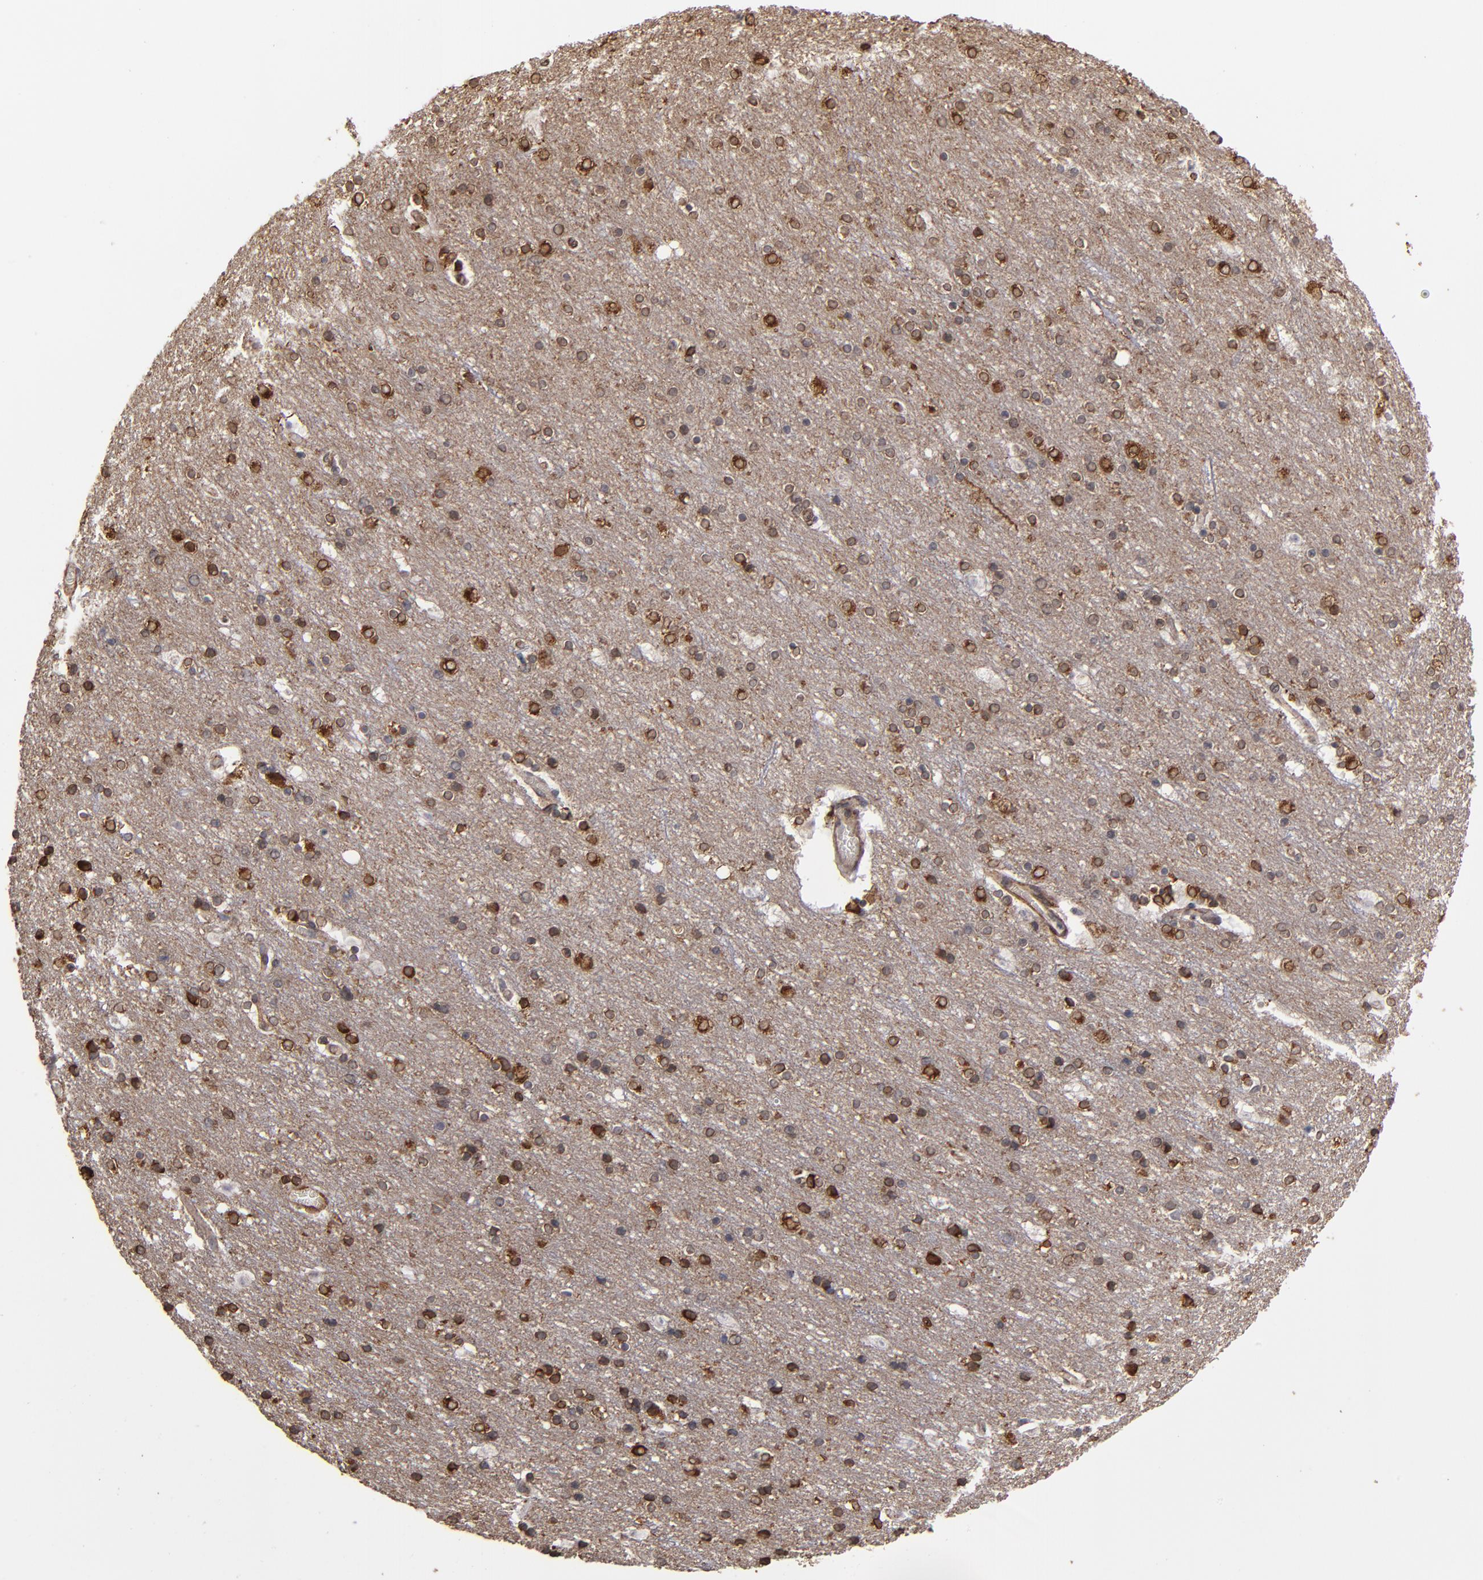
{"staining": {"intensity": "moderate", "quantity": "25%-75%", "location": "cytoplasmic/membranous"}, "tissue": "cerebral cortex", "cell_type": "Endothelial cells", "image_type": "normal", "snomed": [{"axis": "morphology", "description": "Normal tissue, NOS"}, {"axis": "topography", "description": "Cerebral cortex"}], "caption": "Immunohistochemical staining of unremarkable cerebral cortex exhibits moderate cytoplasmic/membranous protein staining in about 25%-75% of endothelial cells.", "gene": "PGRMC1", "patient": {"sex": "female", "age": 54}}